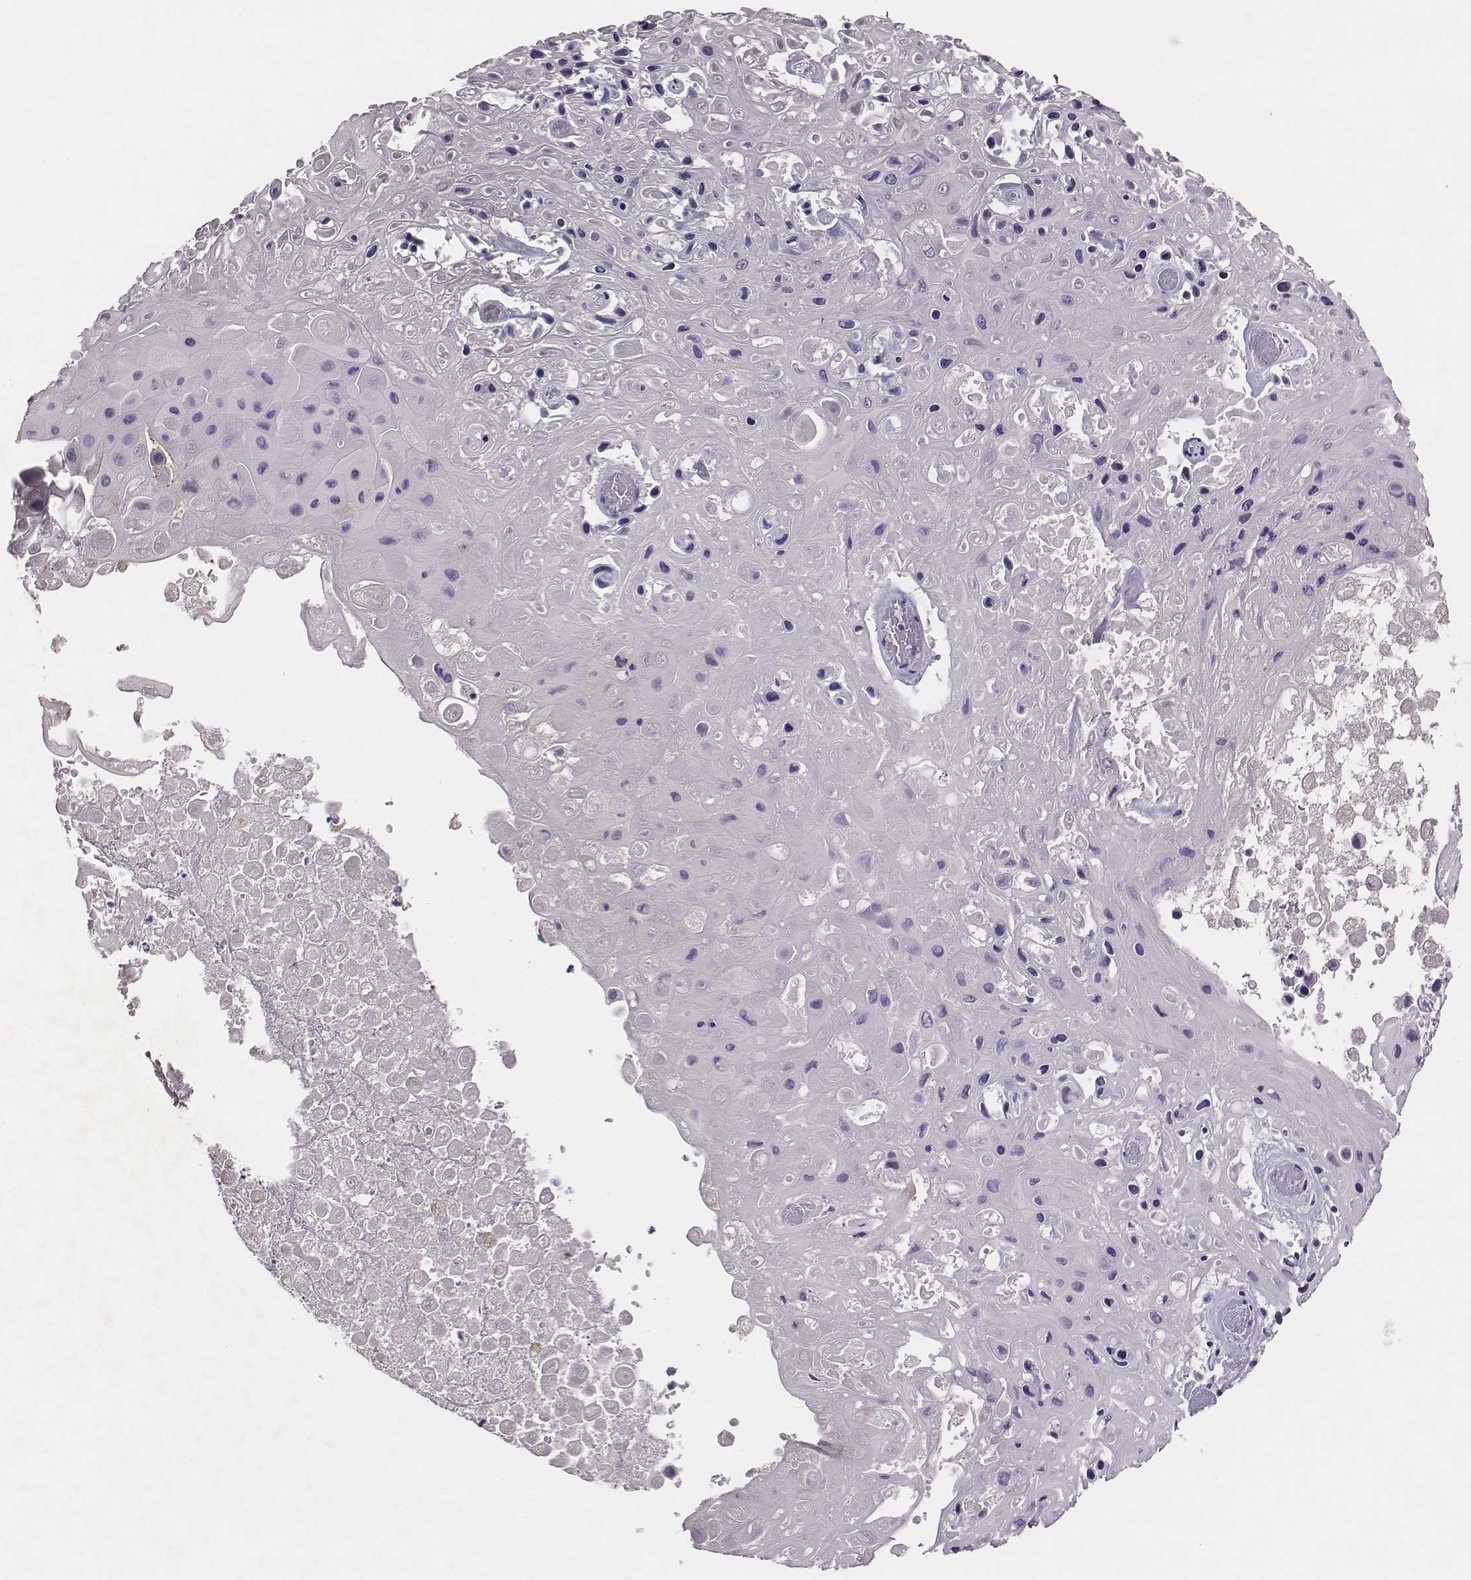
{"staining": {"intensity": "strong", "quantity": "<25%", "location": "nuclear"}, "tissue": "skin cancer", "cell_type": "Tumor cells", "image_type": "cancer", "snomed": [{"axis": "morphology", "description": "Squamous cell carcinoma, NOS"}, {"axis": "topography", "description": "Skin"}], "caption": "Strong nuclear positivity for a protein is appreciated in about <25% of tumor cells of skin cancer using immunohistochemistry.", "gene": "EN1", "patient": {"sex": "male", "age": 82}}